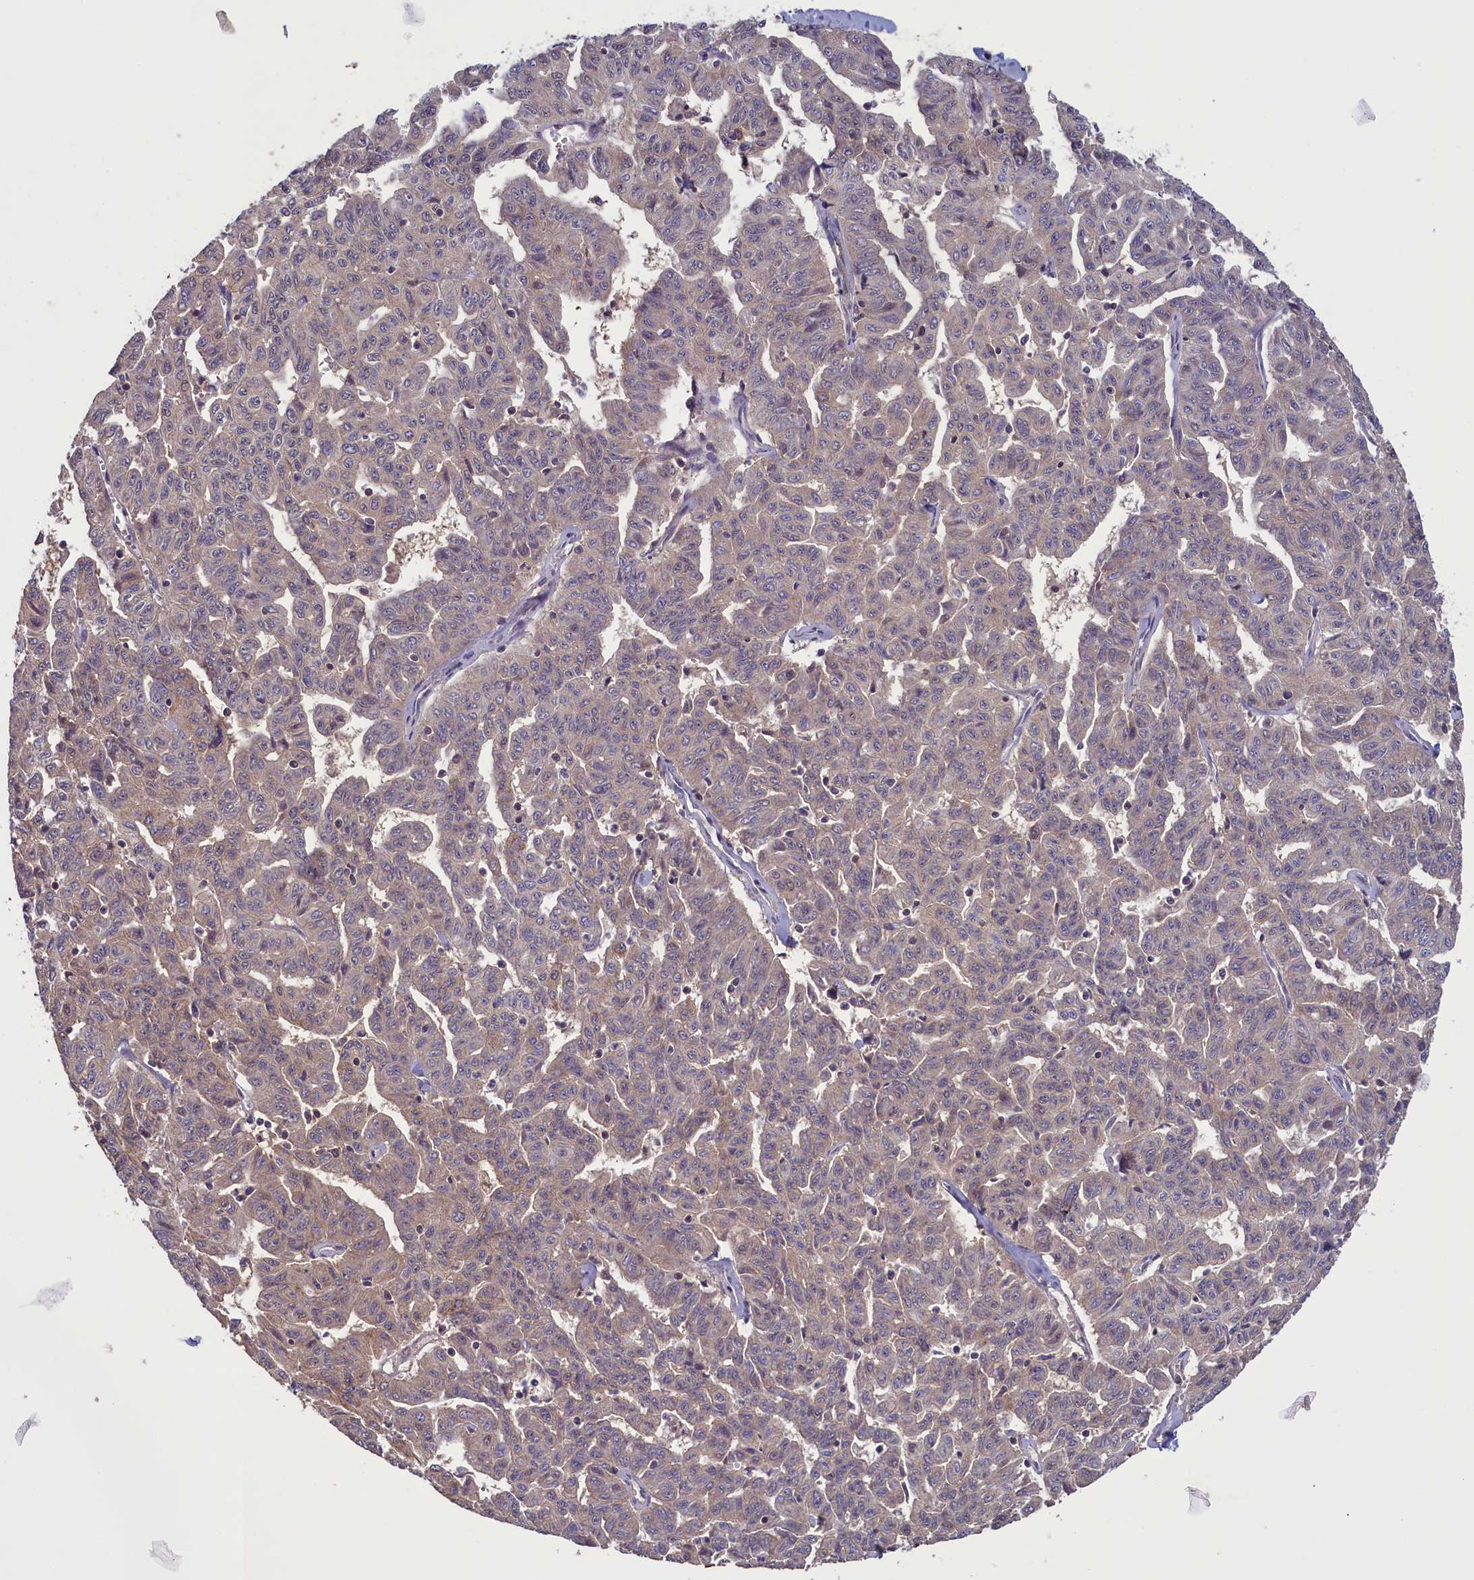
{"staining": {"intensity": "negative", "quantity": "none", "location": "none"}, "tissue": "liver cancer", "cell_type": "Tumor cells", "image_type": "cancer", "snomed": [{"axis": "morphology", "description": "Cholangiocarcinoma"}, {"axis": "topography", "description": "Liver"}], "caption": "Human cholangiocarcinoma (liver) stained for a protein using immunohistochemistry (IHC) demonstrates no expression in tumor cells.", "gene": "NUBP1", "patient": {"sex": "female", "age": 77}}